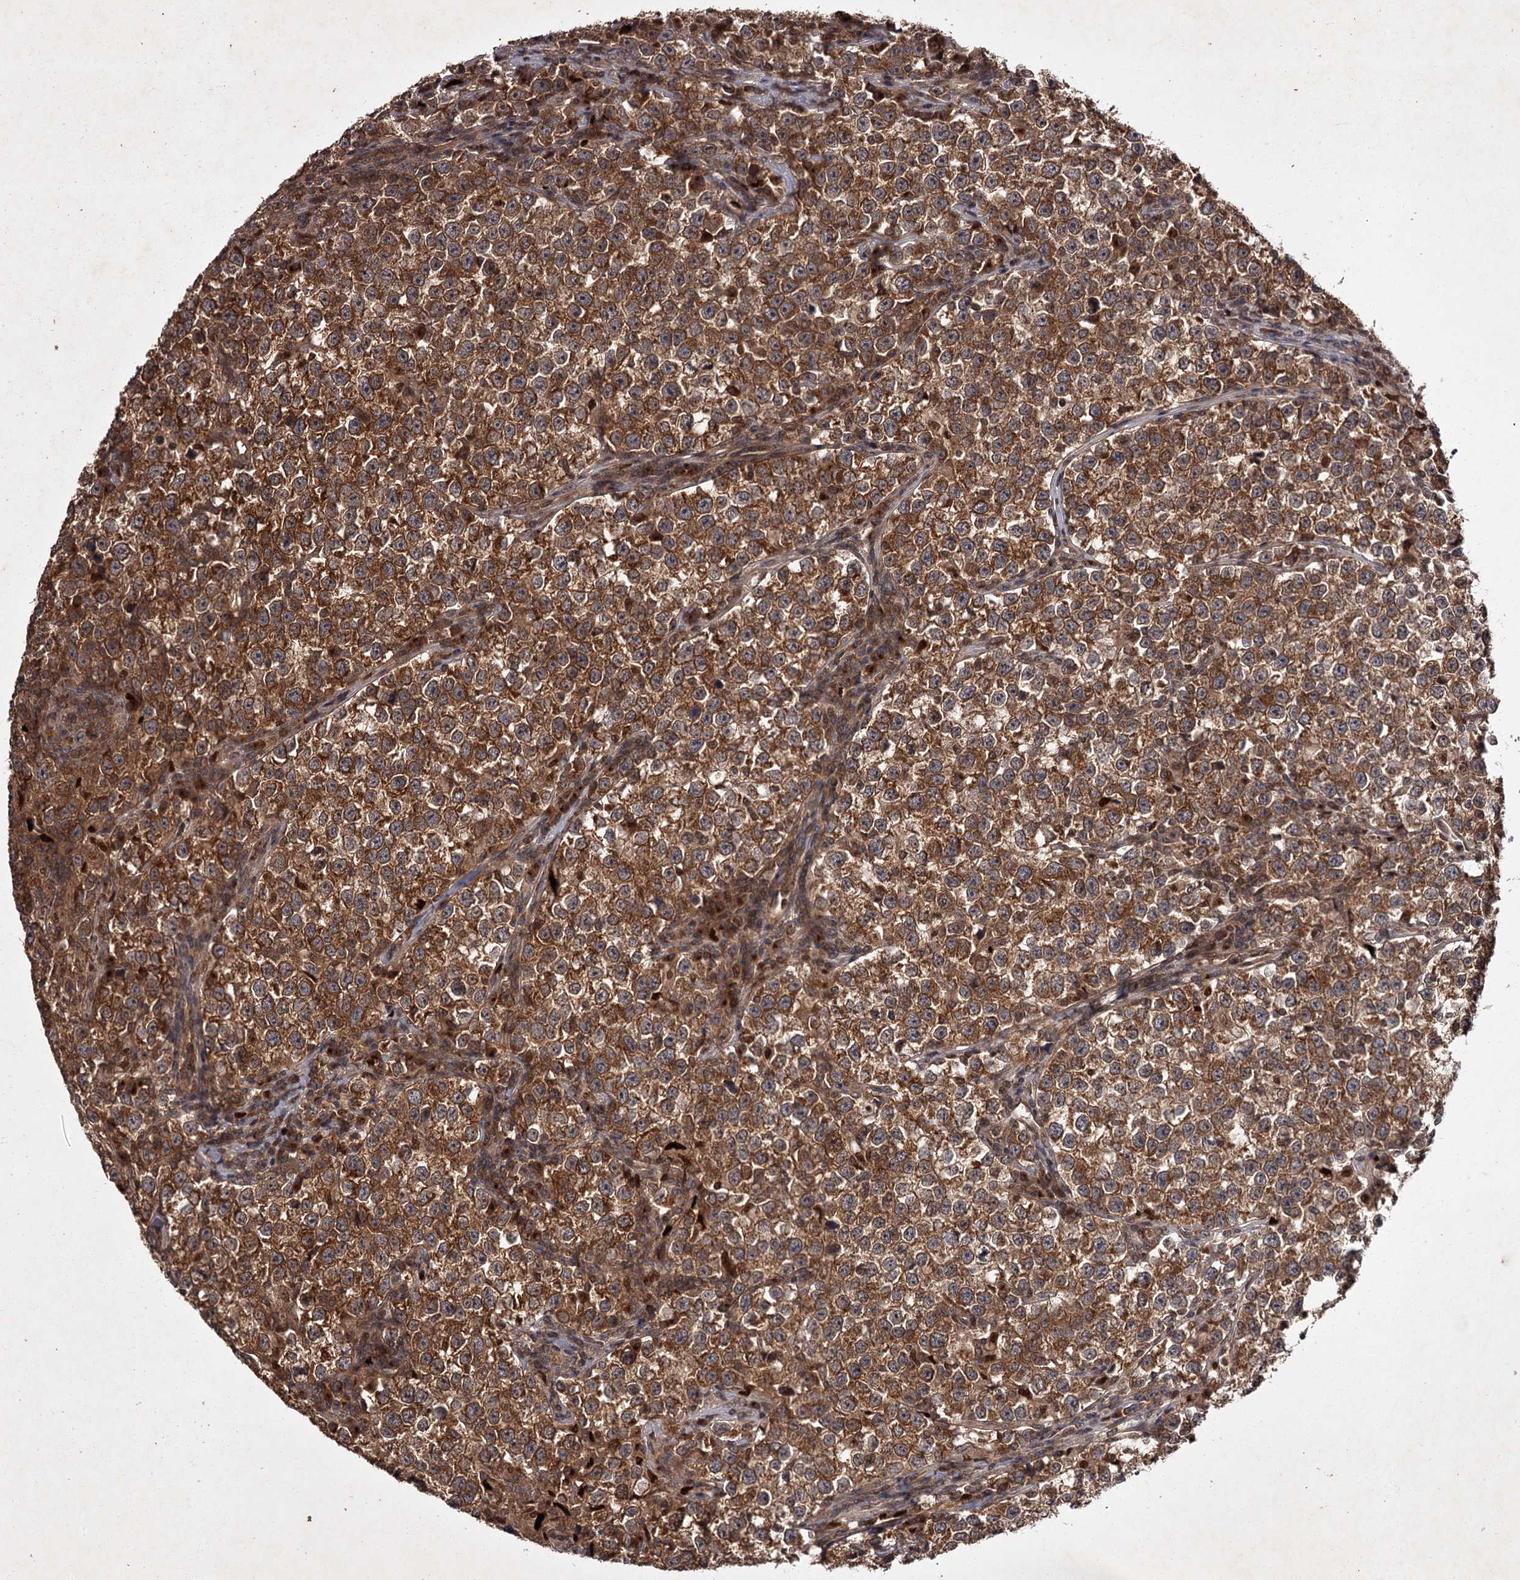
{"staining": {"intensity": "strong", "quantity": ">75%", "location": "cytoplasmic/membranous"}, "tissue": "testis cancer", "cell_type": "Tumor cells", "image_type": "cancer", "snomed": [{"axis": "morphology", "description": "Normal tissue, NOS"}, {"axis": "morphology", "description": "Seminoma, NOS"}, {"axis": "topography", "description": "Testis"}], "caption": "This photomicrograph shows immunohistochemistry staining of testis cancer, with high strong cytoplasmic/membranous staining in about >75% of tumor cells.", "gene": "TBC1D23", "patient": {"sex": "male", "age": 43}}